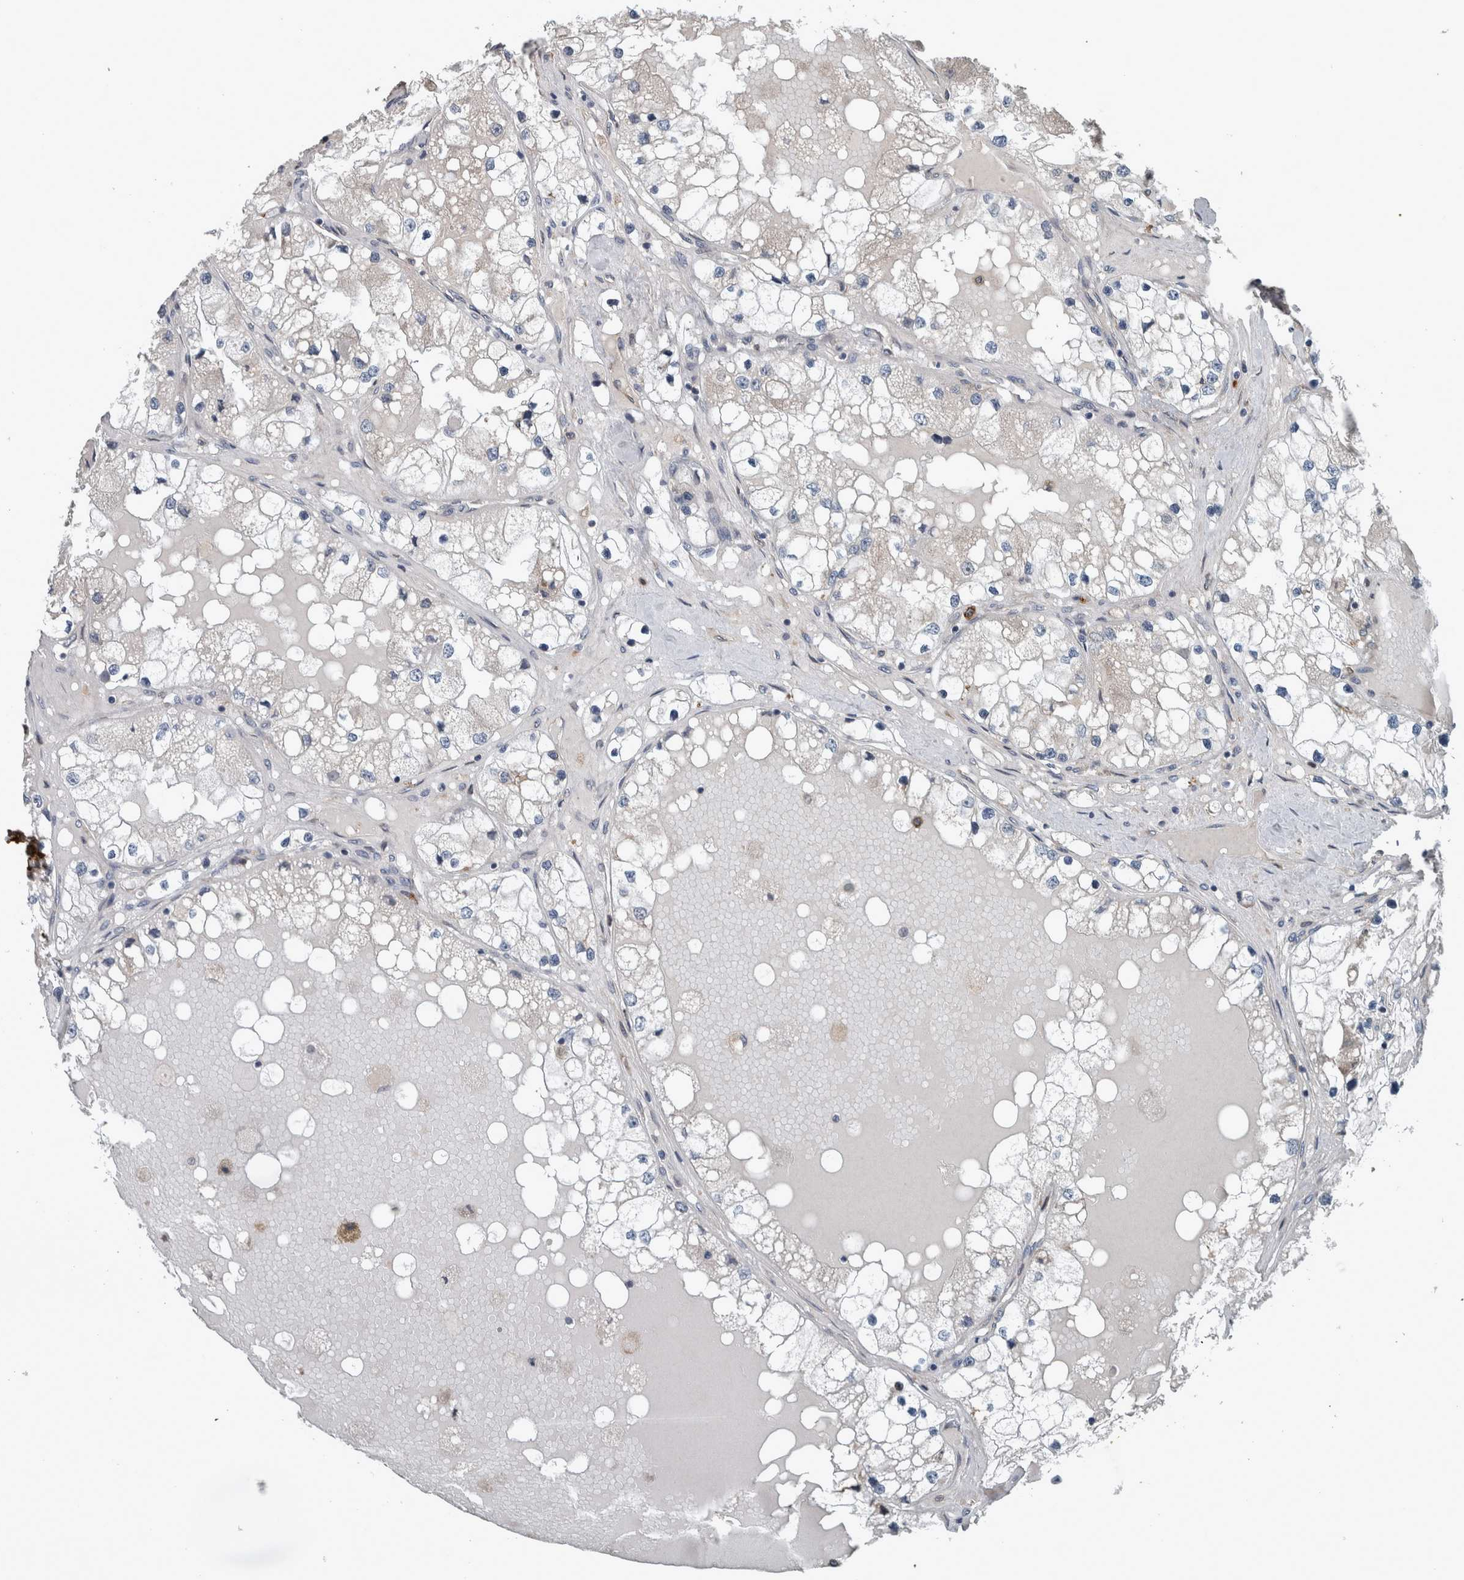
{"staining": {"intensity": "negative", "quantity": "none", "location": "none"}, "tissue": "renal cancer", "cell_type": "Tumor cells", "image_type": "cancer", "snomed": [{"axis": "morphology", "description": "Adenocarcinoma, NOS"}, {"axis": "topography", "description": "Kidney"}], "caption": "Tumor cells show no significant protein positivity in adenocarcinoma (renal). Brightfield microscopy of IHC stained with DAB (3,3'-diaminobenzidine) (brown) and hematoxylin (blue), captured at high magnification.", "gene": "EXOC8", "patient": {"sex": "male", "age": 68}}